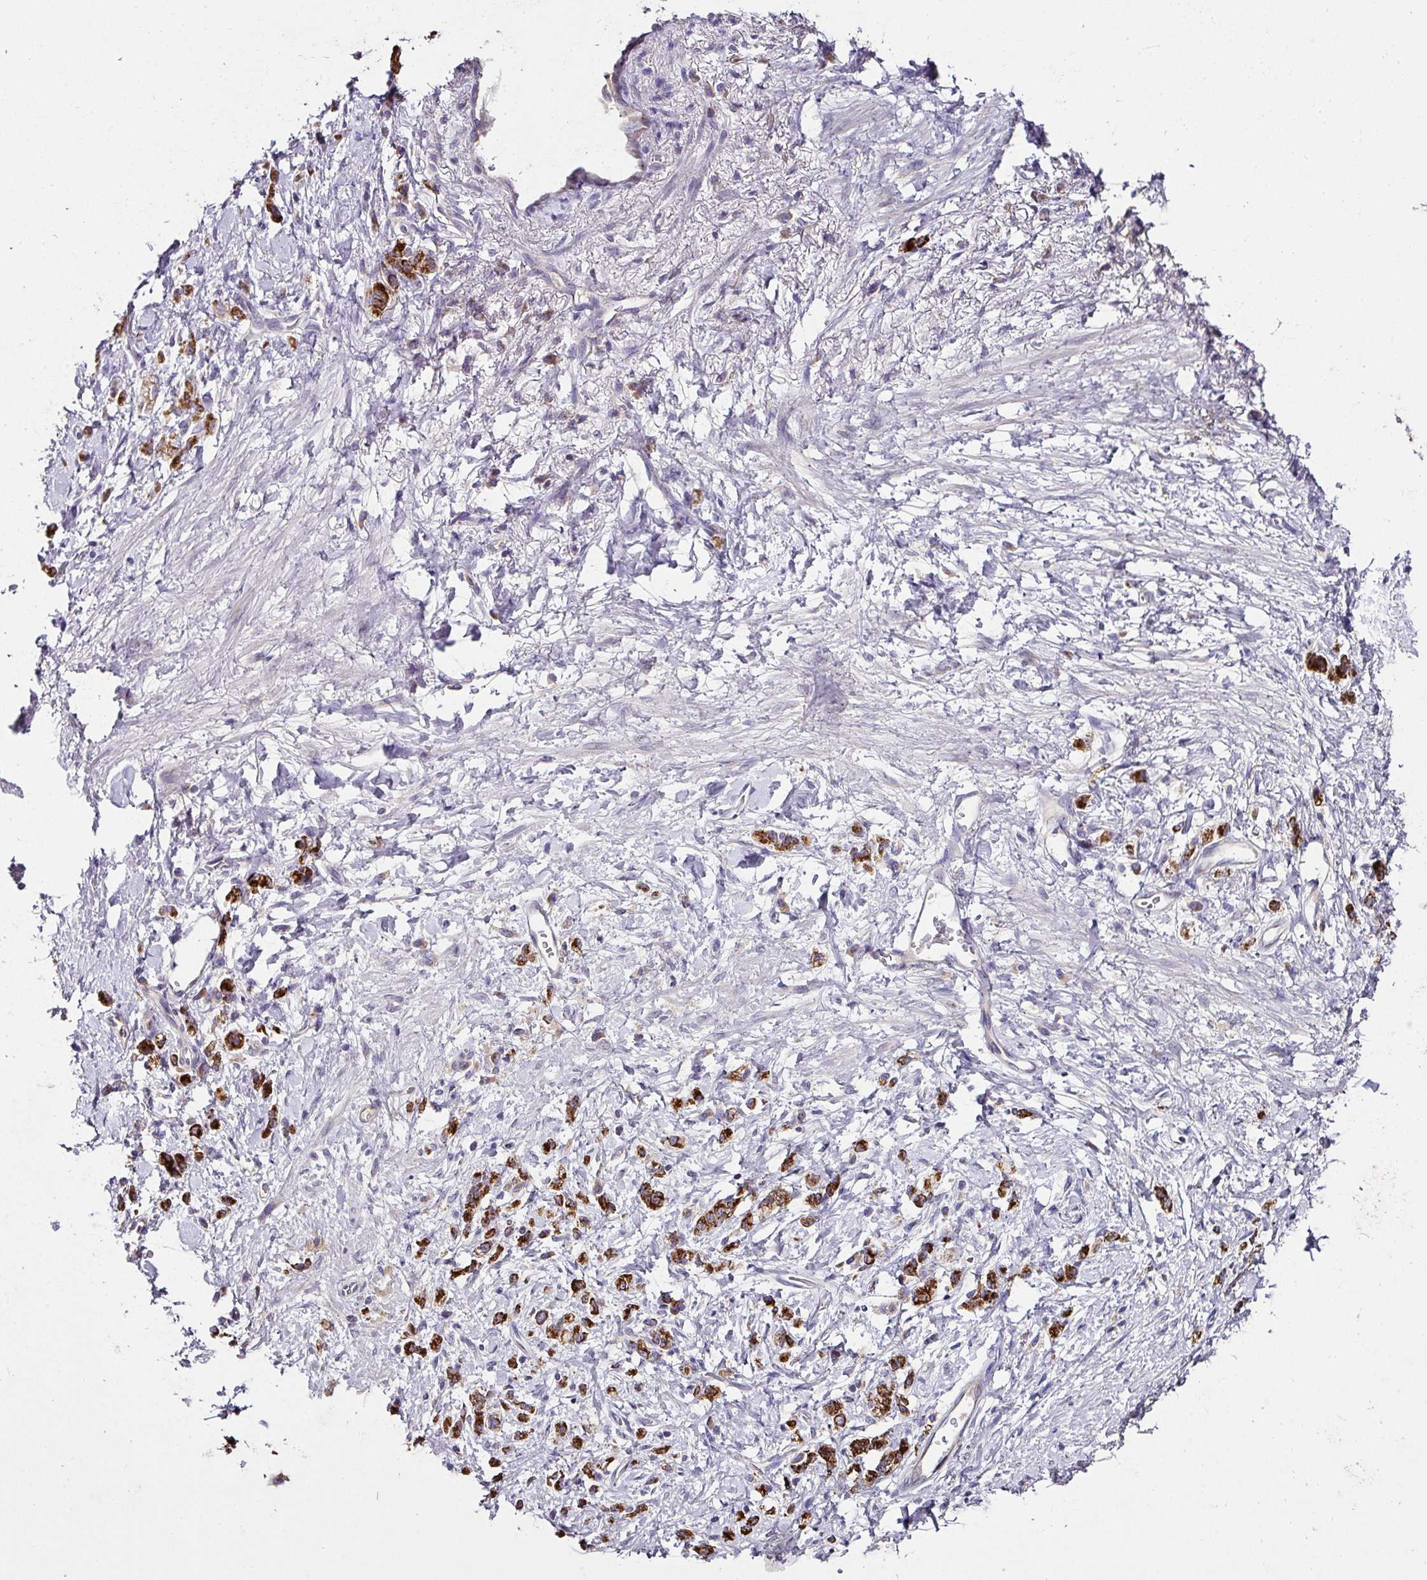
{"staining": {"intensity": "strong", "quantity": ">75%", "location": "cytoplasmic/membranous"}, "tissue": "stomach cancer", "cell_type": "Tumor cells", "image_type": "cancer", "snomed": [{"axis": "morphology", "description": "Adenocarcinoma, NOS"}, {"axis": "topography", "description": "Stomach"}], "caption": "DAB immunohistochemical staining of human stomach adenocarcinoma demonstrates strong cytoplasmic/membranous protein staining in approximately >75% of tumor cells.", "gene": "SKIC2", "patient": {"sex": "male", "age": 77}}